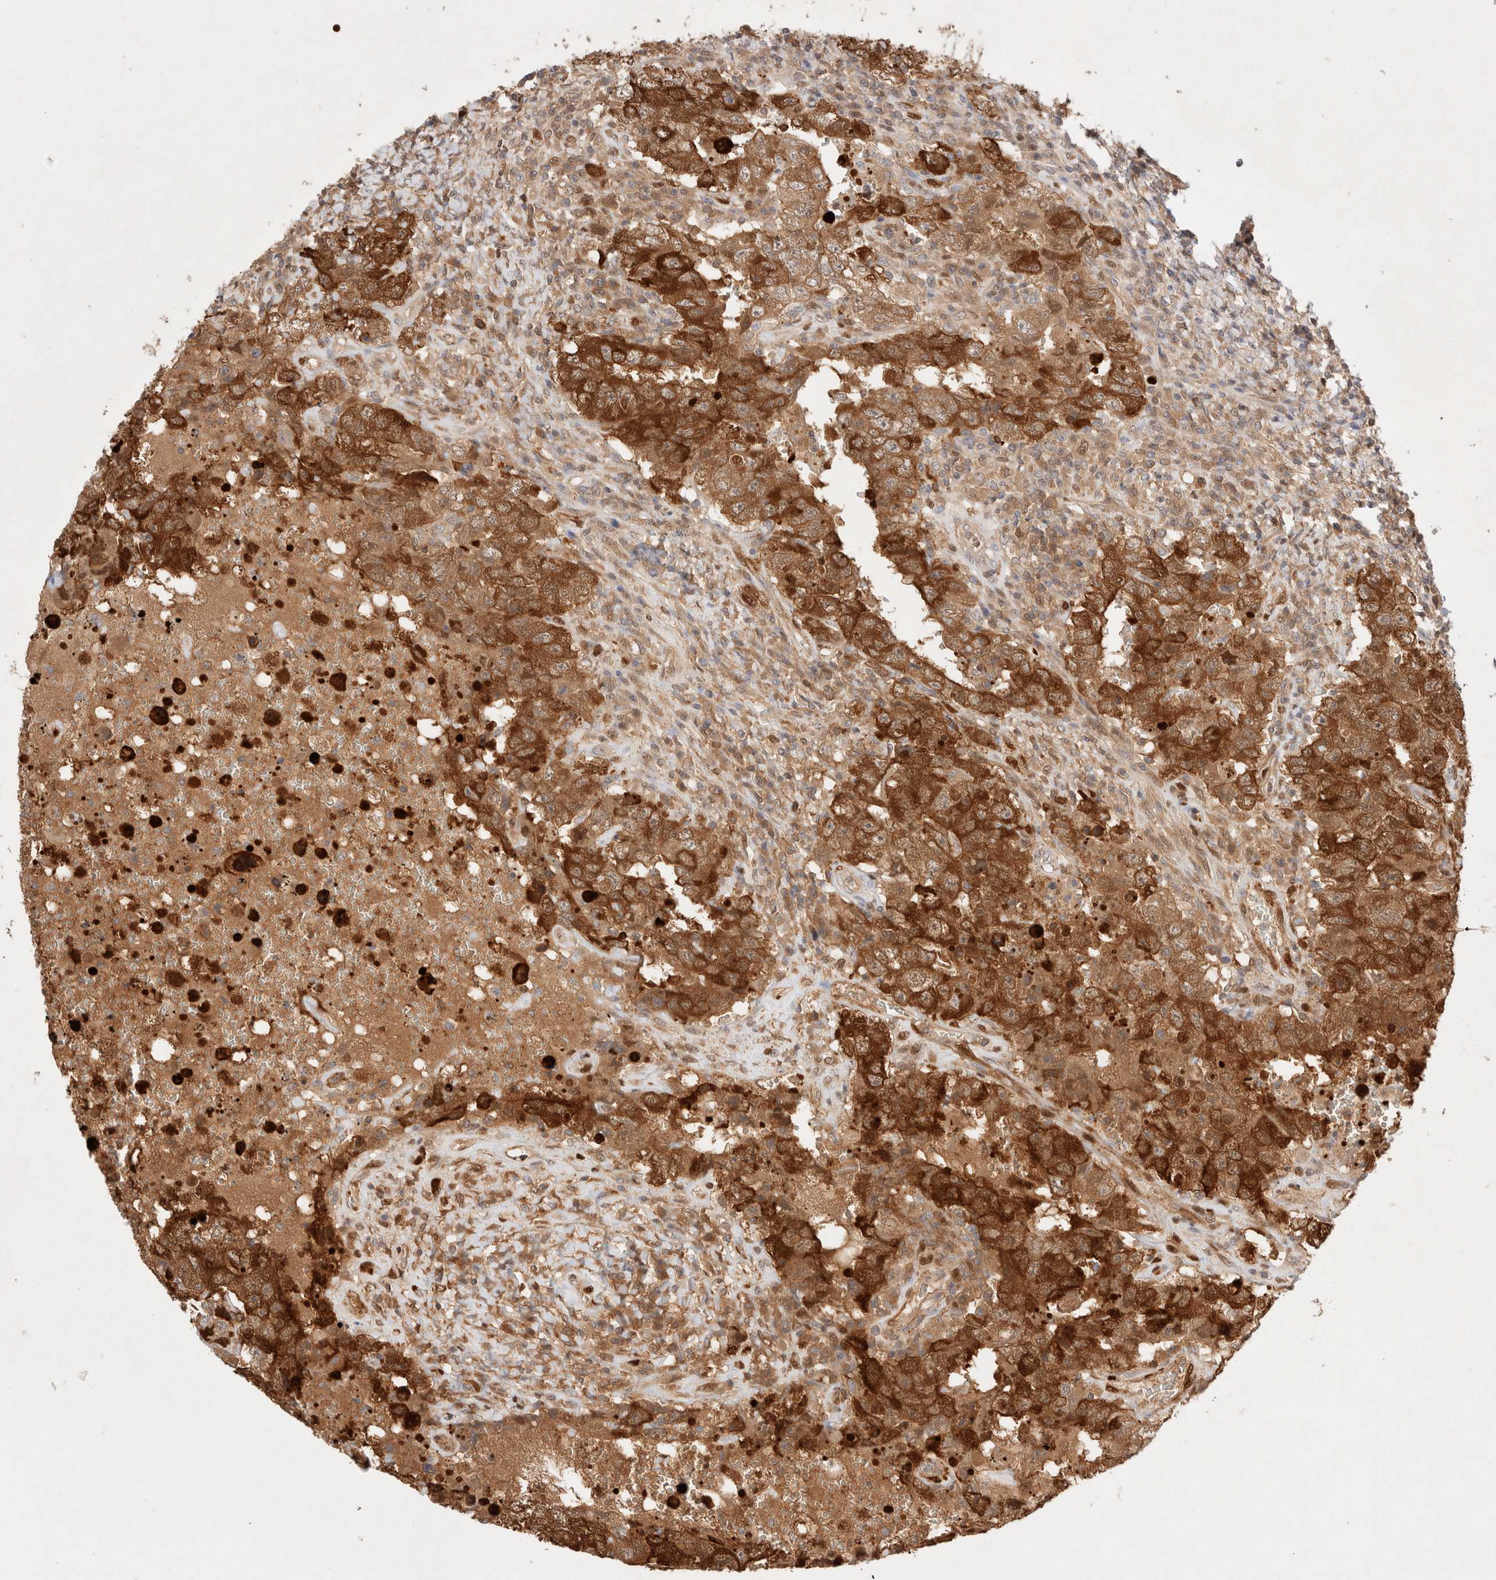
{"staining": {"intensity": "strong", "quantity": ">75%", "location": "cytoplasmic/membranous"}, "tissue": "testis cancer", "cell_type": "Tumor cells", "image_type": "cancer", "snomed": [{"axis": "morphology", "description": "Carcinoma, Embryonal, NOS"}, {"axis": "topography", "description": "Testis"}], "caption": "Approximately >75% of tumor cells in human testis embryonal carcinoma demonstrate strong cytoplasmic/membranous protein staining as visualized by brown immunohistochemical staining.", "gene": "STARD10", "patient": {"sex": "male", "age": 26}}